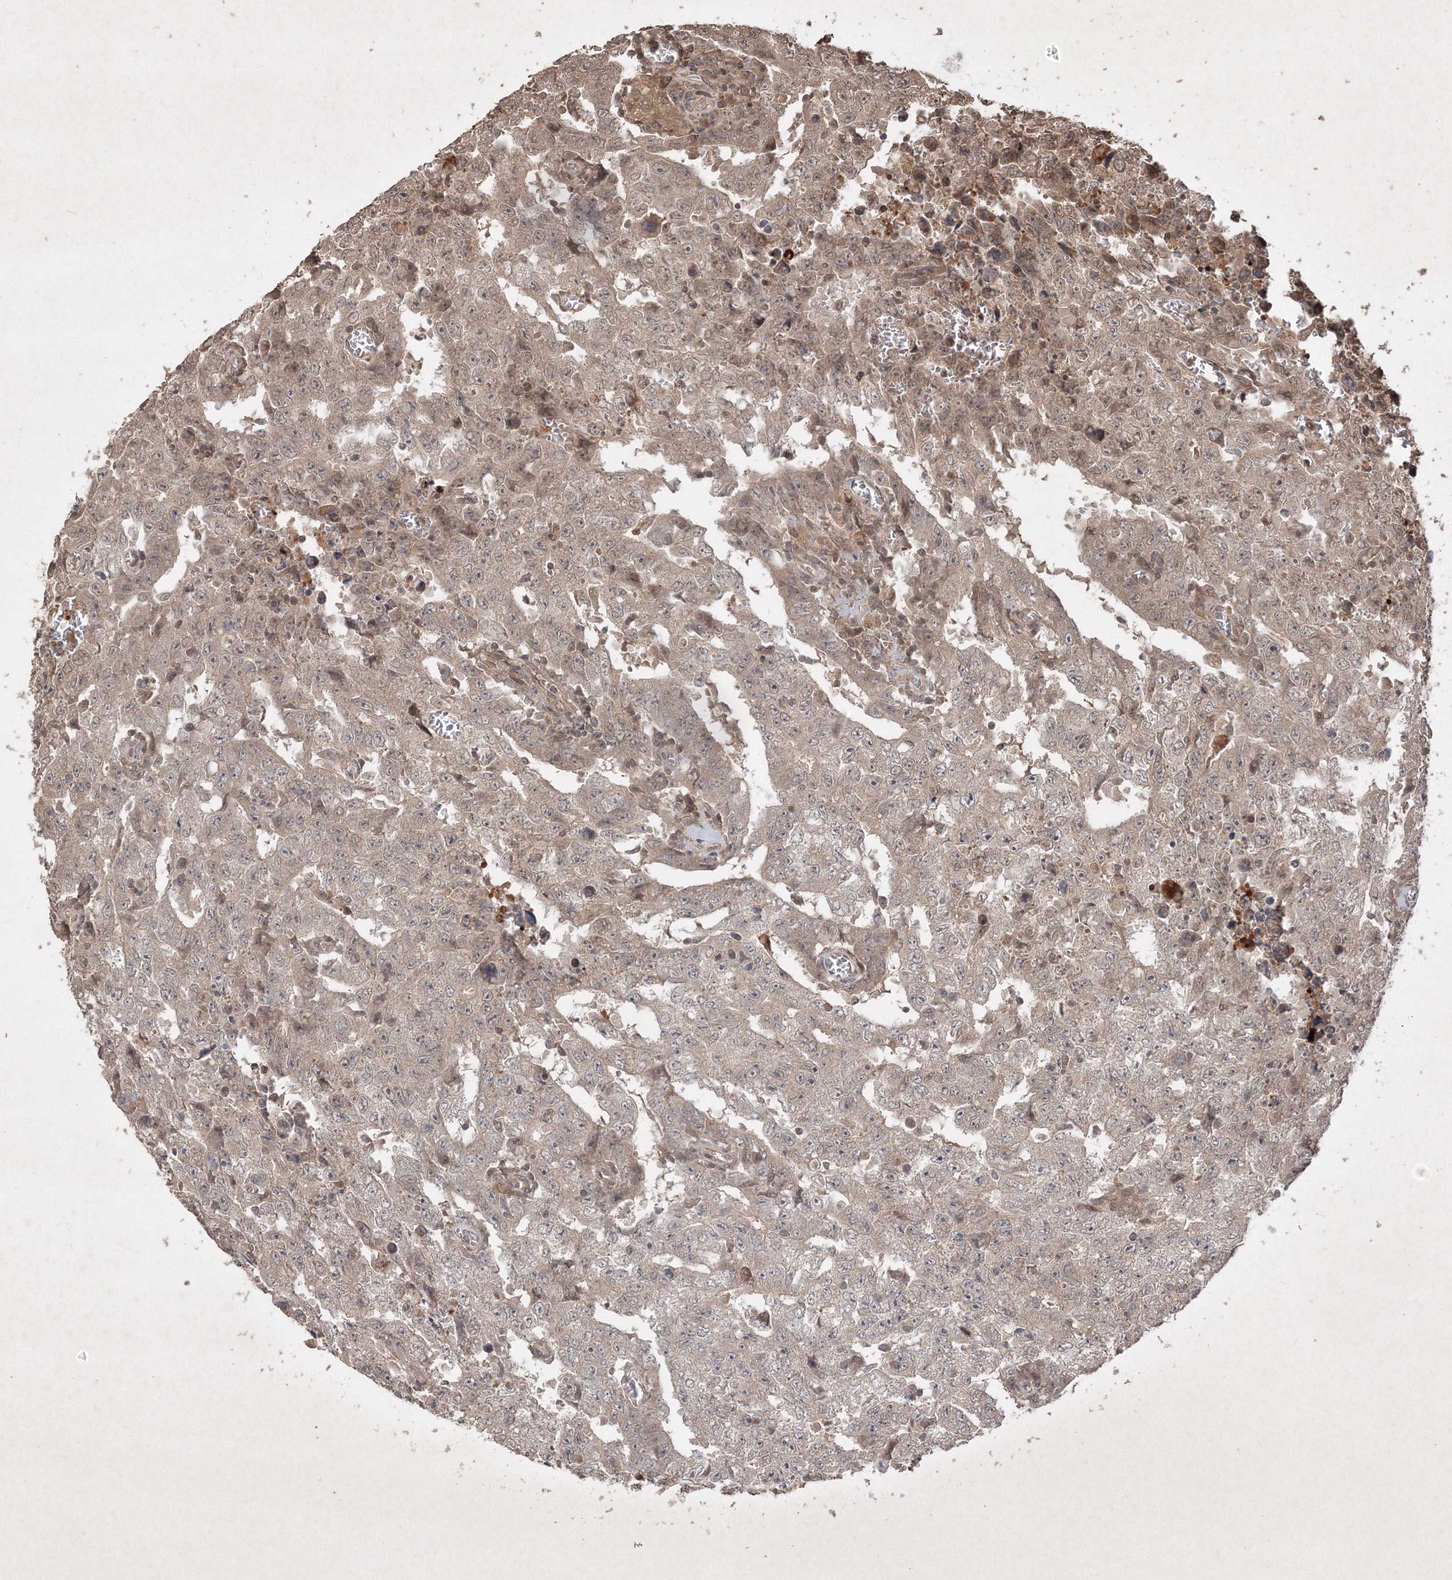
{"staining": {"intensity": "weak", "quantity": "<25%", "location": "cytoplasmic/membranous"}, "tissue": "testis cancer", "cell_type": "Tumor cells", "image_type": "cancer", "snomed": [{"axis": "morphology", "description": "Carcinoma, Embryonal, NOS"}, {"axis": "topography", "description": "Testis"}], "caption": "This is a photomicrograph of immunohistochemistry (IHC) staining of embryonal carcinoma (testis), which shows no expression in tumor cells.", "gene": "PELI3", "patient": {"sex": "male", "age": 26}}